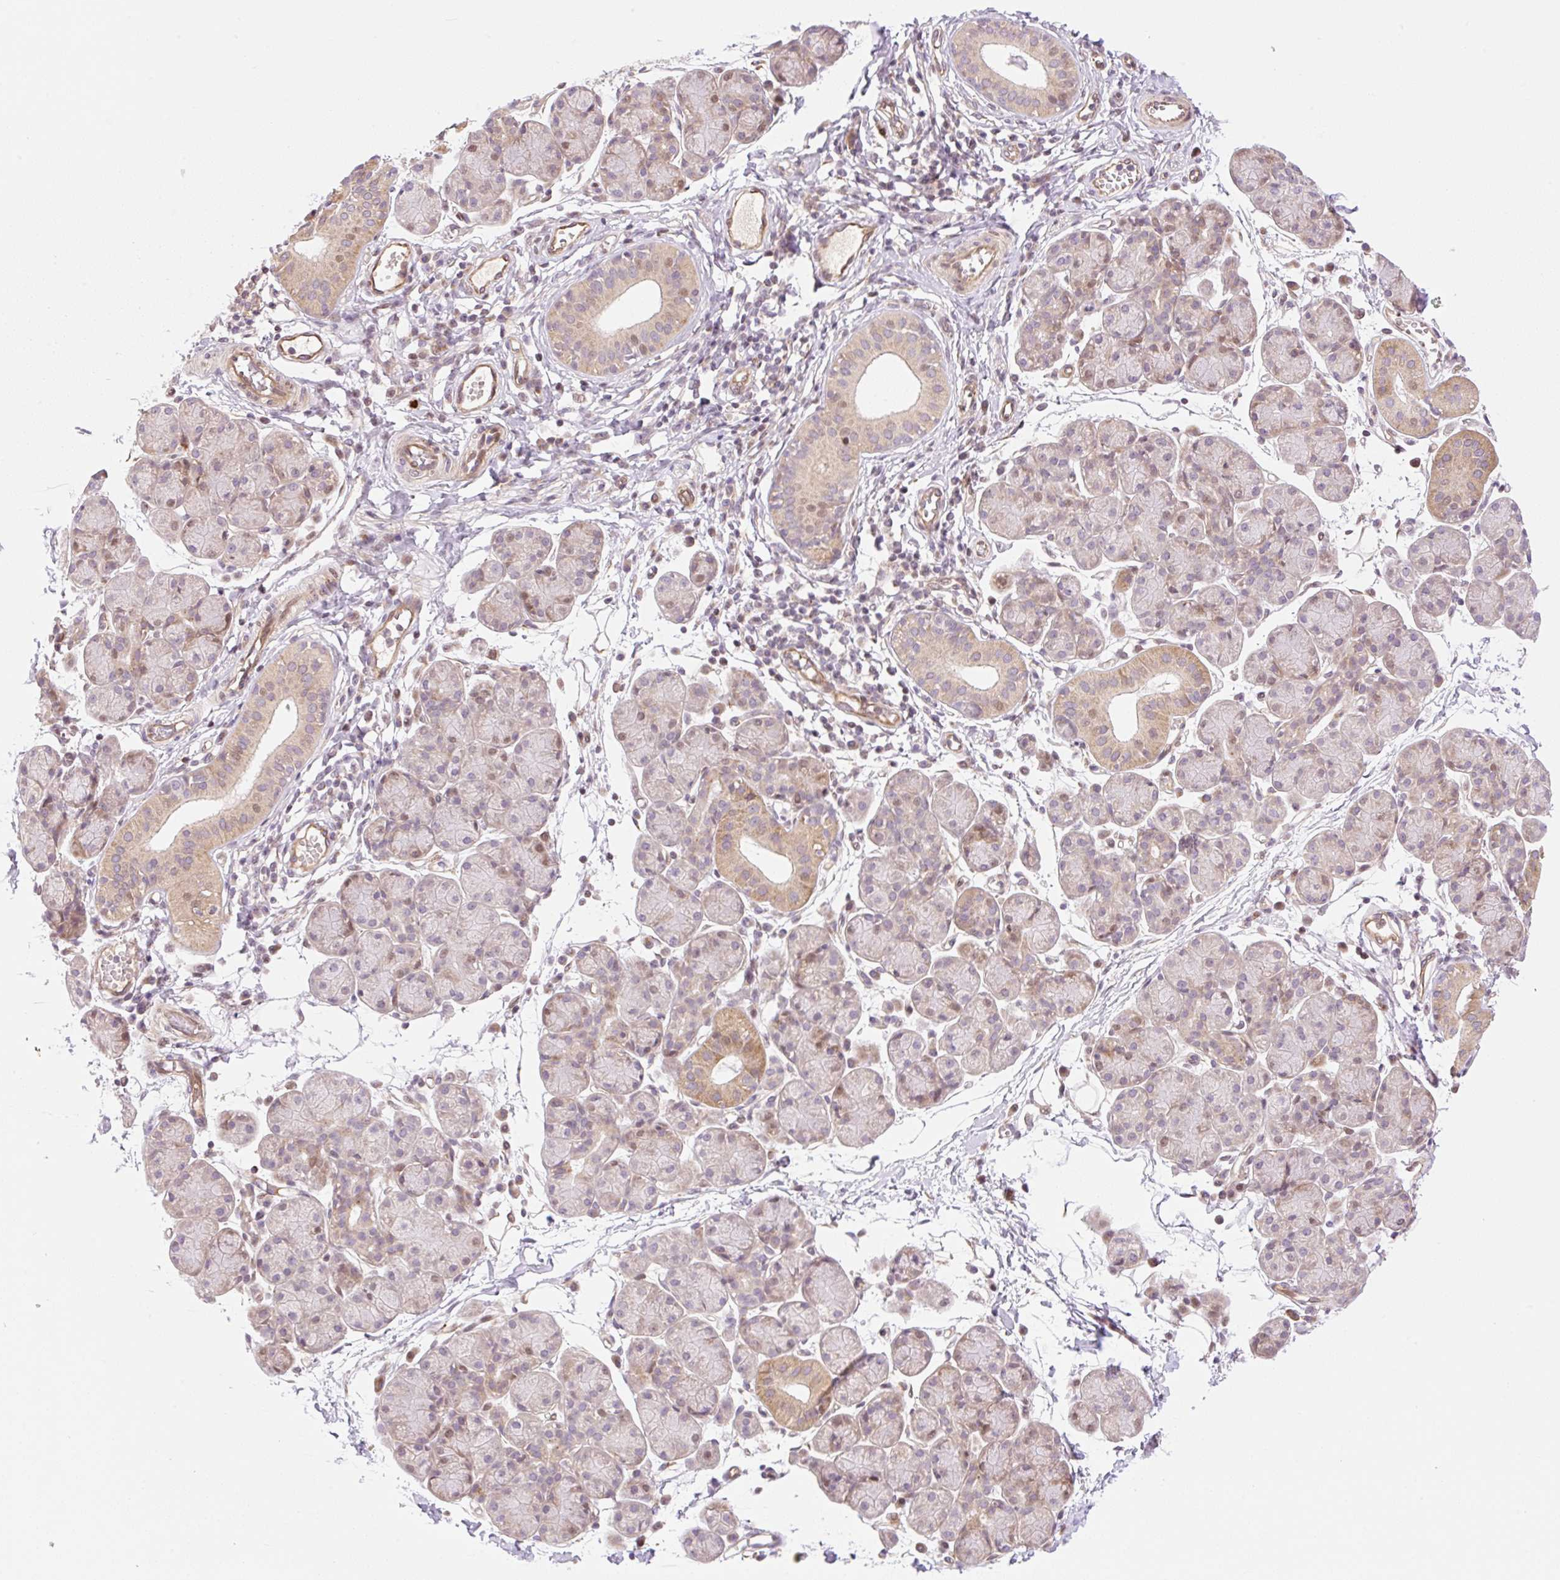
{"staining": {"intensity": "moderate", "quantity": "<25%", "location": "cytoplasmic/membranous,nuclear"}, "tissue": "salivary gland", "cell_type": "Glandular cells", "image_type": "normal", "snomed": [{"axis": "morphology", "description": "Normal tissue, NOS"}, {"axis": "morphology", "description": "Inflammation, NOS"}, {"axis": "topography", "description": "Lymph node"}, {"axis": "topography", "description": "Salivary gland"}], "caption": "Approximately <25% of glandular cells in normal salivary gland reveal moderate cytoplasmic/membranous,nuclear protein positivity as visualized by brown immunohistochemical staining.", "gene": "ZNF394", "patient": {"sex": "male", "age": 3}}